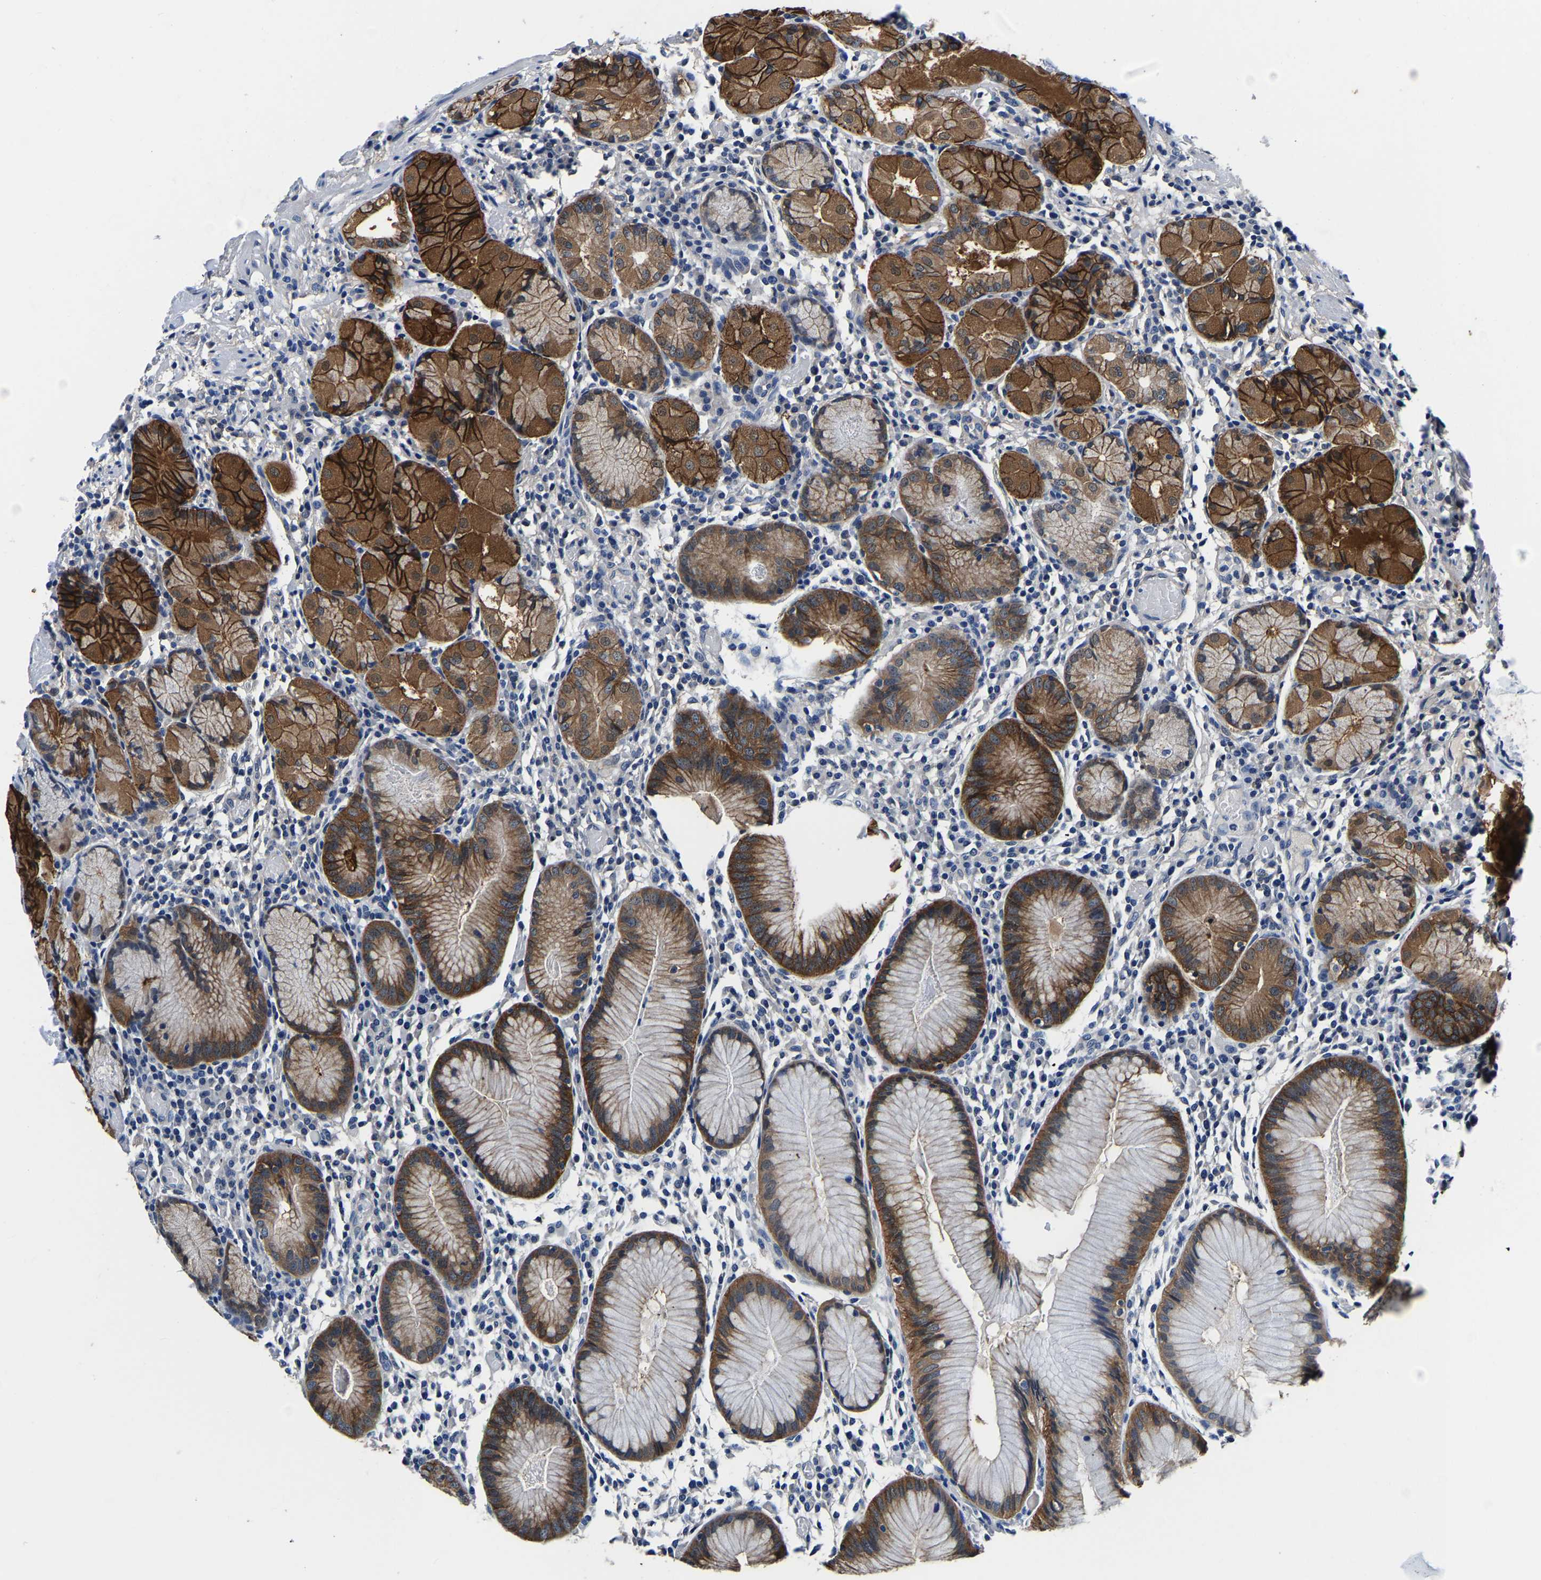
{"staining": {"intensity": "strong", "quantity": ">75%", "location": "cytoplasmic/membranous"}, "tissue": "stomach", "cell_type": "Glandular cells", "image_type": "normal", "snomed": [{"axis": "morphology", "description": "Normal tissue, NOS"}, {"axis": "topography", "description": "Stomach"}, {"axis": "topography", "description": "Stomach, lower"}], "caption": "IHC micrograph of unremarkable stomach stained for a protein (brown), which exhibits high levels of strong cytoplasmic/membranous positivity in approximately >75% of glandular cells.", "gene": "ACO1", "patient": {"sex": "female", "age": 75}}